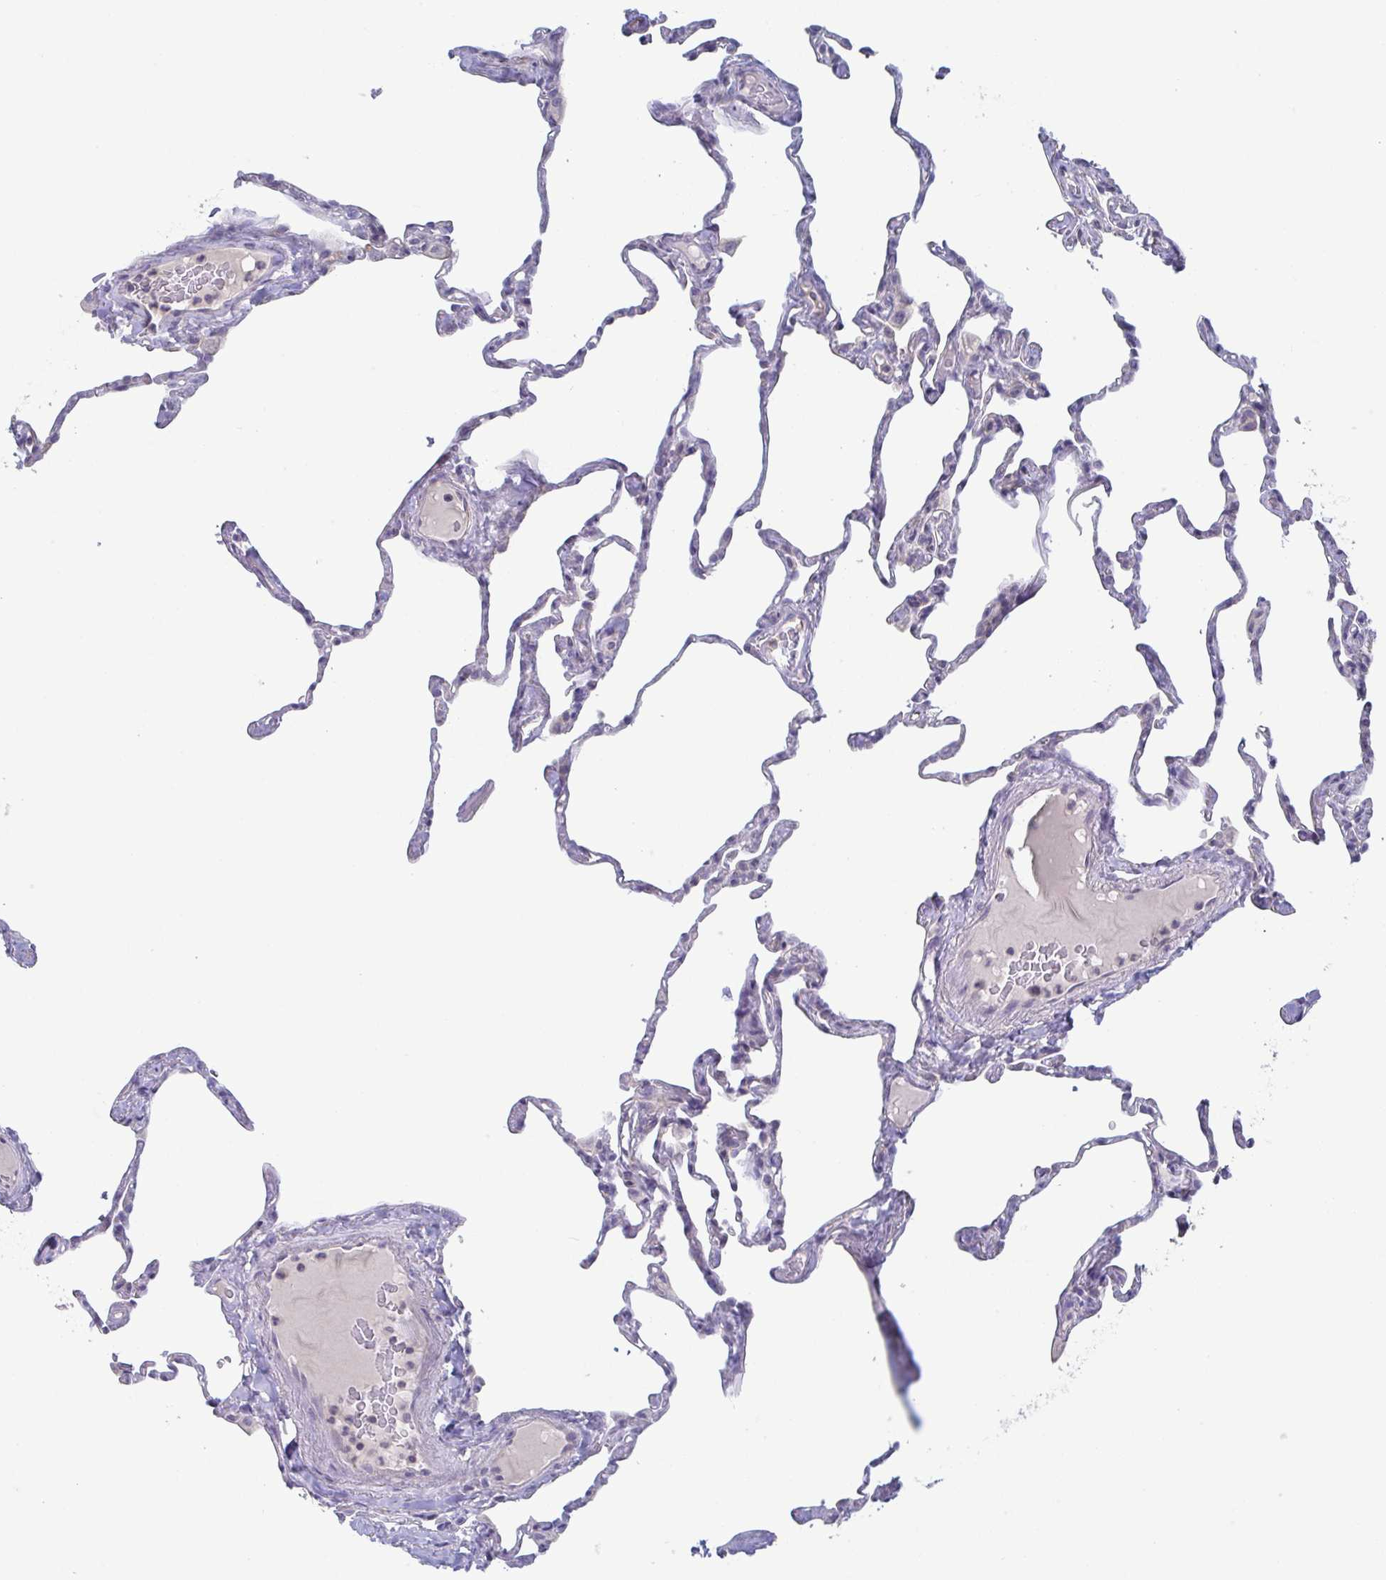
{"staining": {"intensity": "negative", "quantity": "none", "location": "none"}, "tissue": "lung", "cell_type": "Alveolar cells", "image_type": "normal", "snomed": [{"axis": "morphology", "description": "Normal tissue, NOS"}, {"axis": "topography", "description": "Lung"}], "caption": "Human lung stained for a protein using IHC exhibits no expression in alveolar cells.", "gene": "STK26", "patient": {"sex": "male", "age": 65}}